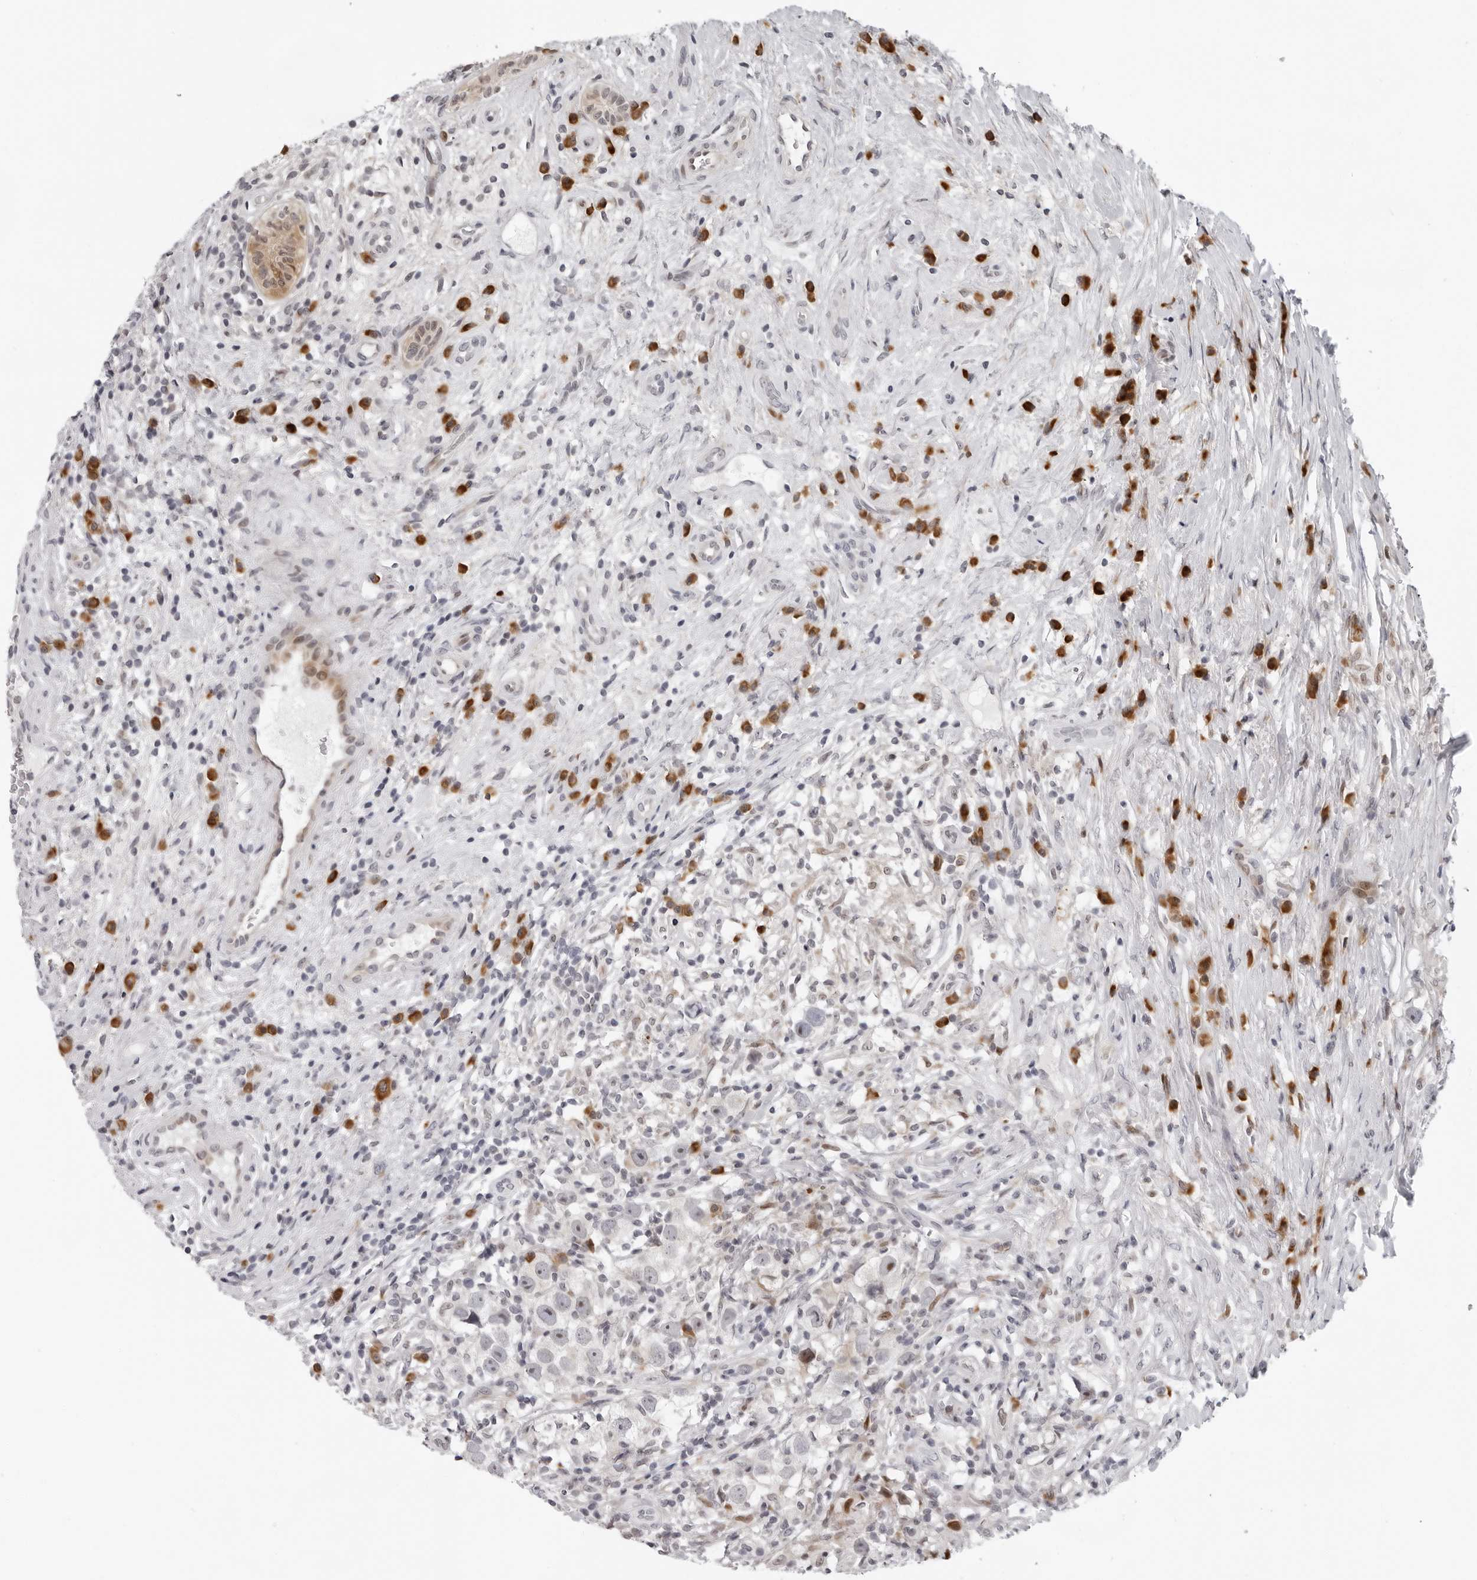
{"staining": {"intensity": "negative", "quantity": "none", "location": "none"}, "tissue": "testis cancer", "cell_type": "Tumor cells", "image_type": "cancer", "snomed": [{"axis": "morphology", "description": "Seminoma, NOS"}, {"axis": "topography", "description": "Testis"}], "caption": "Protein analysis of seminoma (testis) reveals no significant positivity in tumor cells.", "gene": "PIP4K2C", "patient": {"sex": "male", "age": 49}}